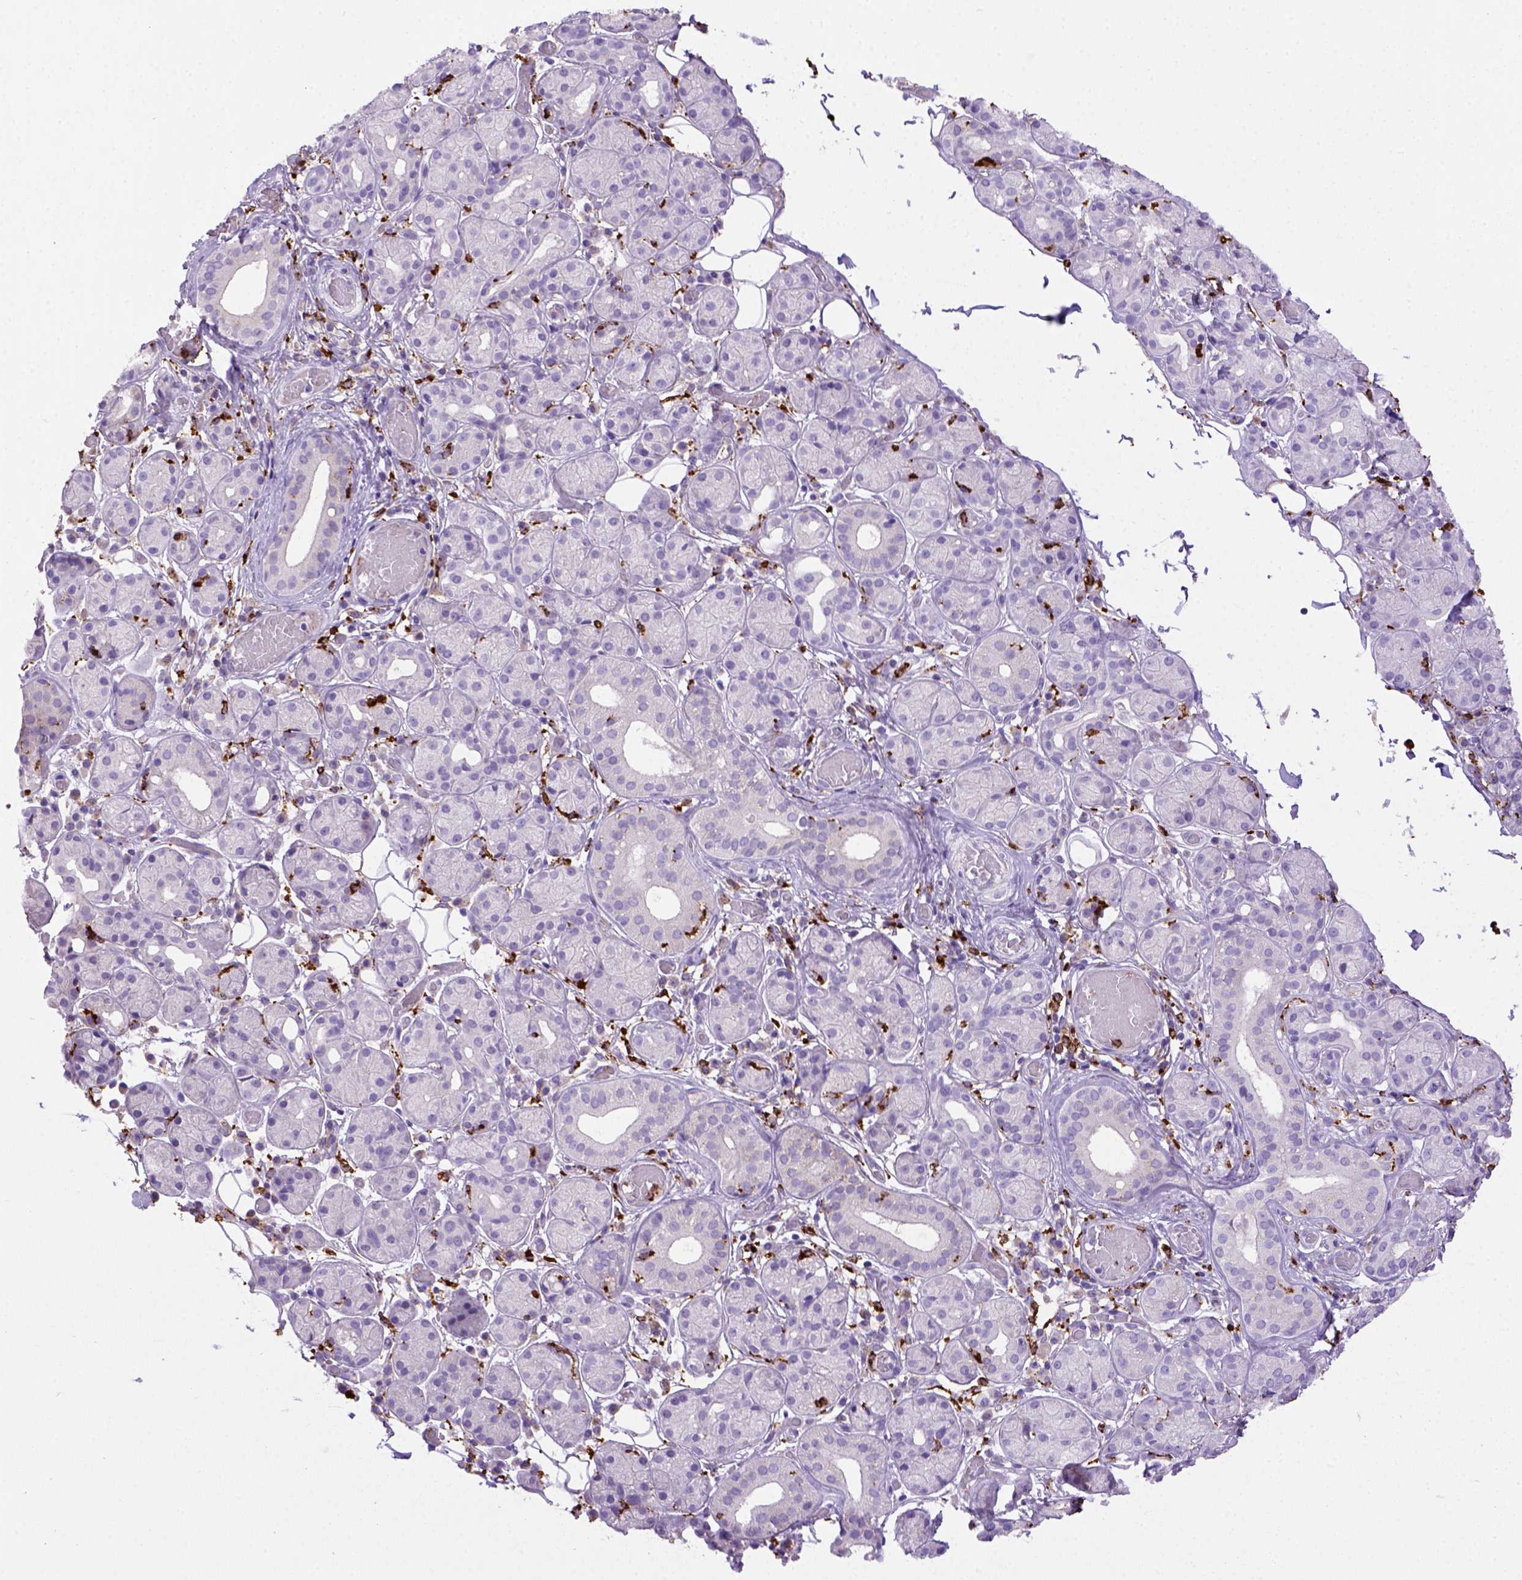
{"staining": {"intensity": "negative", "quantity": "none", "location": "none"}, "tissue": "salivary gland", "cell_type": "Glandular cells", "image_type": "normal", "snomed": [{"axis": "morphology", "description": "Normal tissue, NOS"}, {"axis": "topography", "description": "Salivary gland"}, {"axis": "topography", "description": "Peripheral nerve tissue"}], "caption": "This is a image of IHC staining of normal salivary gland, which shows no positivity in glandular cells.", "gene": "CD68", "patient": {"sex": "male", "age": 71}}